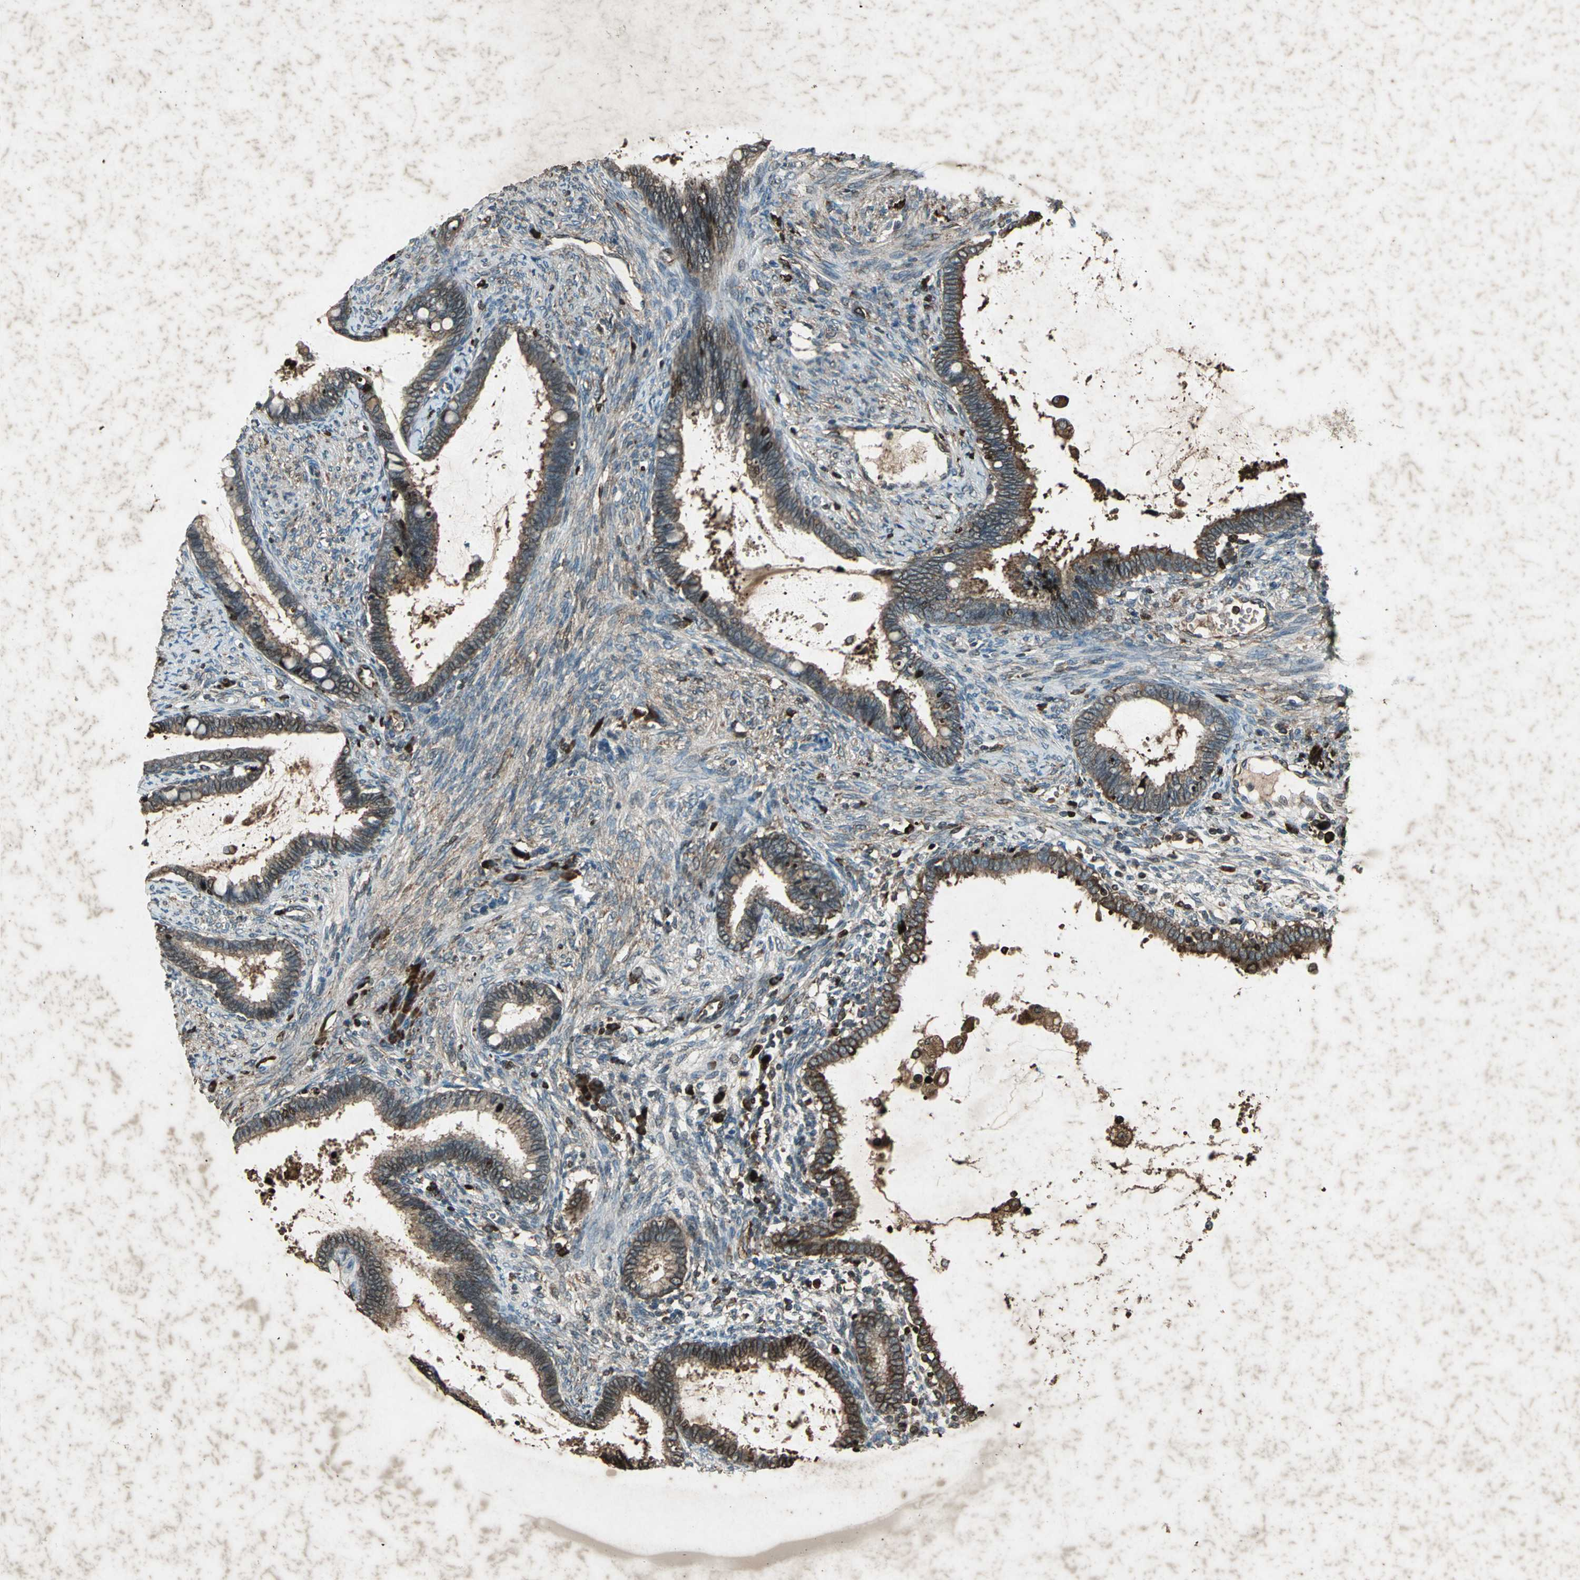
{"staining": {"intensity": "strong", "quantity": ">75%", "location": "cytoplasmic/membranous,nuclear"}, "tissue": "cervical cancer", "cell_type": "Tumor cells", "image_type": "cancer", "snomed": [{"axis": "morphology", "description": "Adenocarcinoma, NOS"}, {"axis": "topography", "description": "Cervix"}], "caption": "An IHC photomicrograph of tumor tissue is shown. Protein staining in brown labels strong cytoplasmic/membranous and nuclear positivity in adenocarcinoma (cervical) within tumor cells.", "gene": "SEPTIN4", "patient": {"sex": "female", "age": 44}}